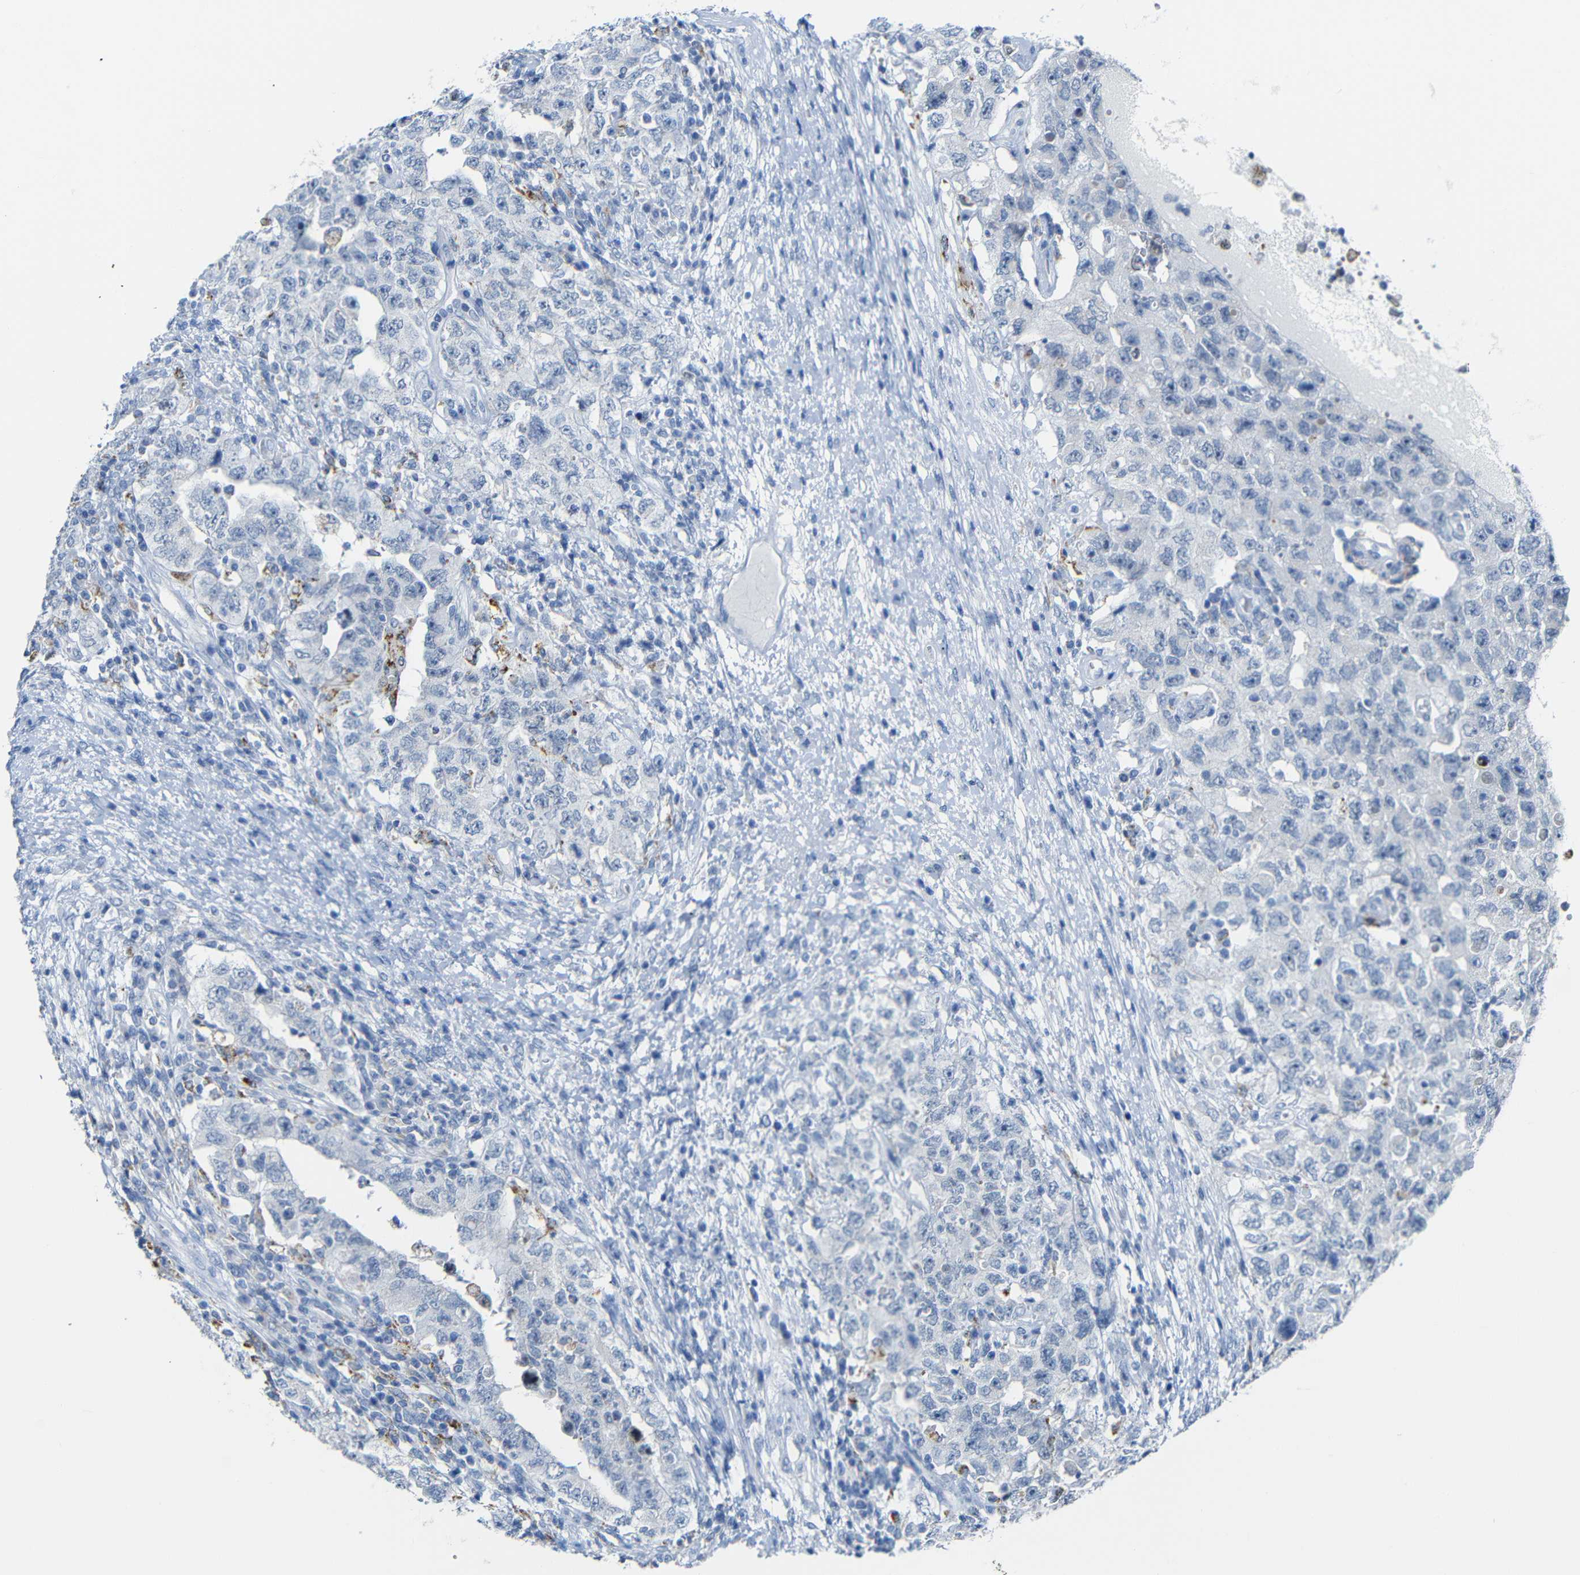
{"staining": {"intensity": "negative", "quantity": "none", "location": "none"}, "tissue": "testis cancer", "cell_type": "Tumor cells", "image_type": "cancer", "snomed": [{"axis": "morphology", "description": "Carcinoma, Embryonal, NOS"}, {"axis": "topography", "description": "Testis"}], "caption": "This is an IHC image of human testis embryonal carcinoma. There is no expression in tumor cells.", "gene": "C15orf48", "patient": {"sex": "male", "age": 26}}